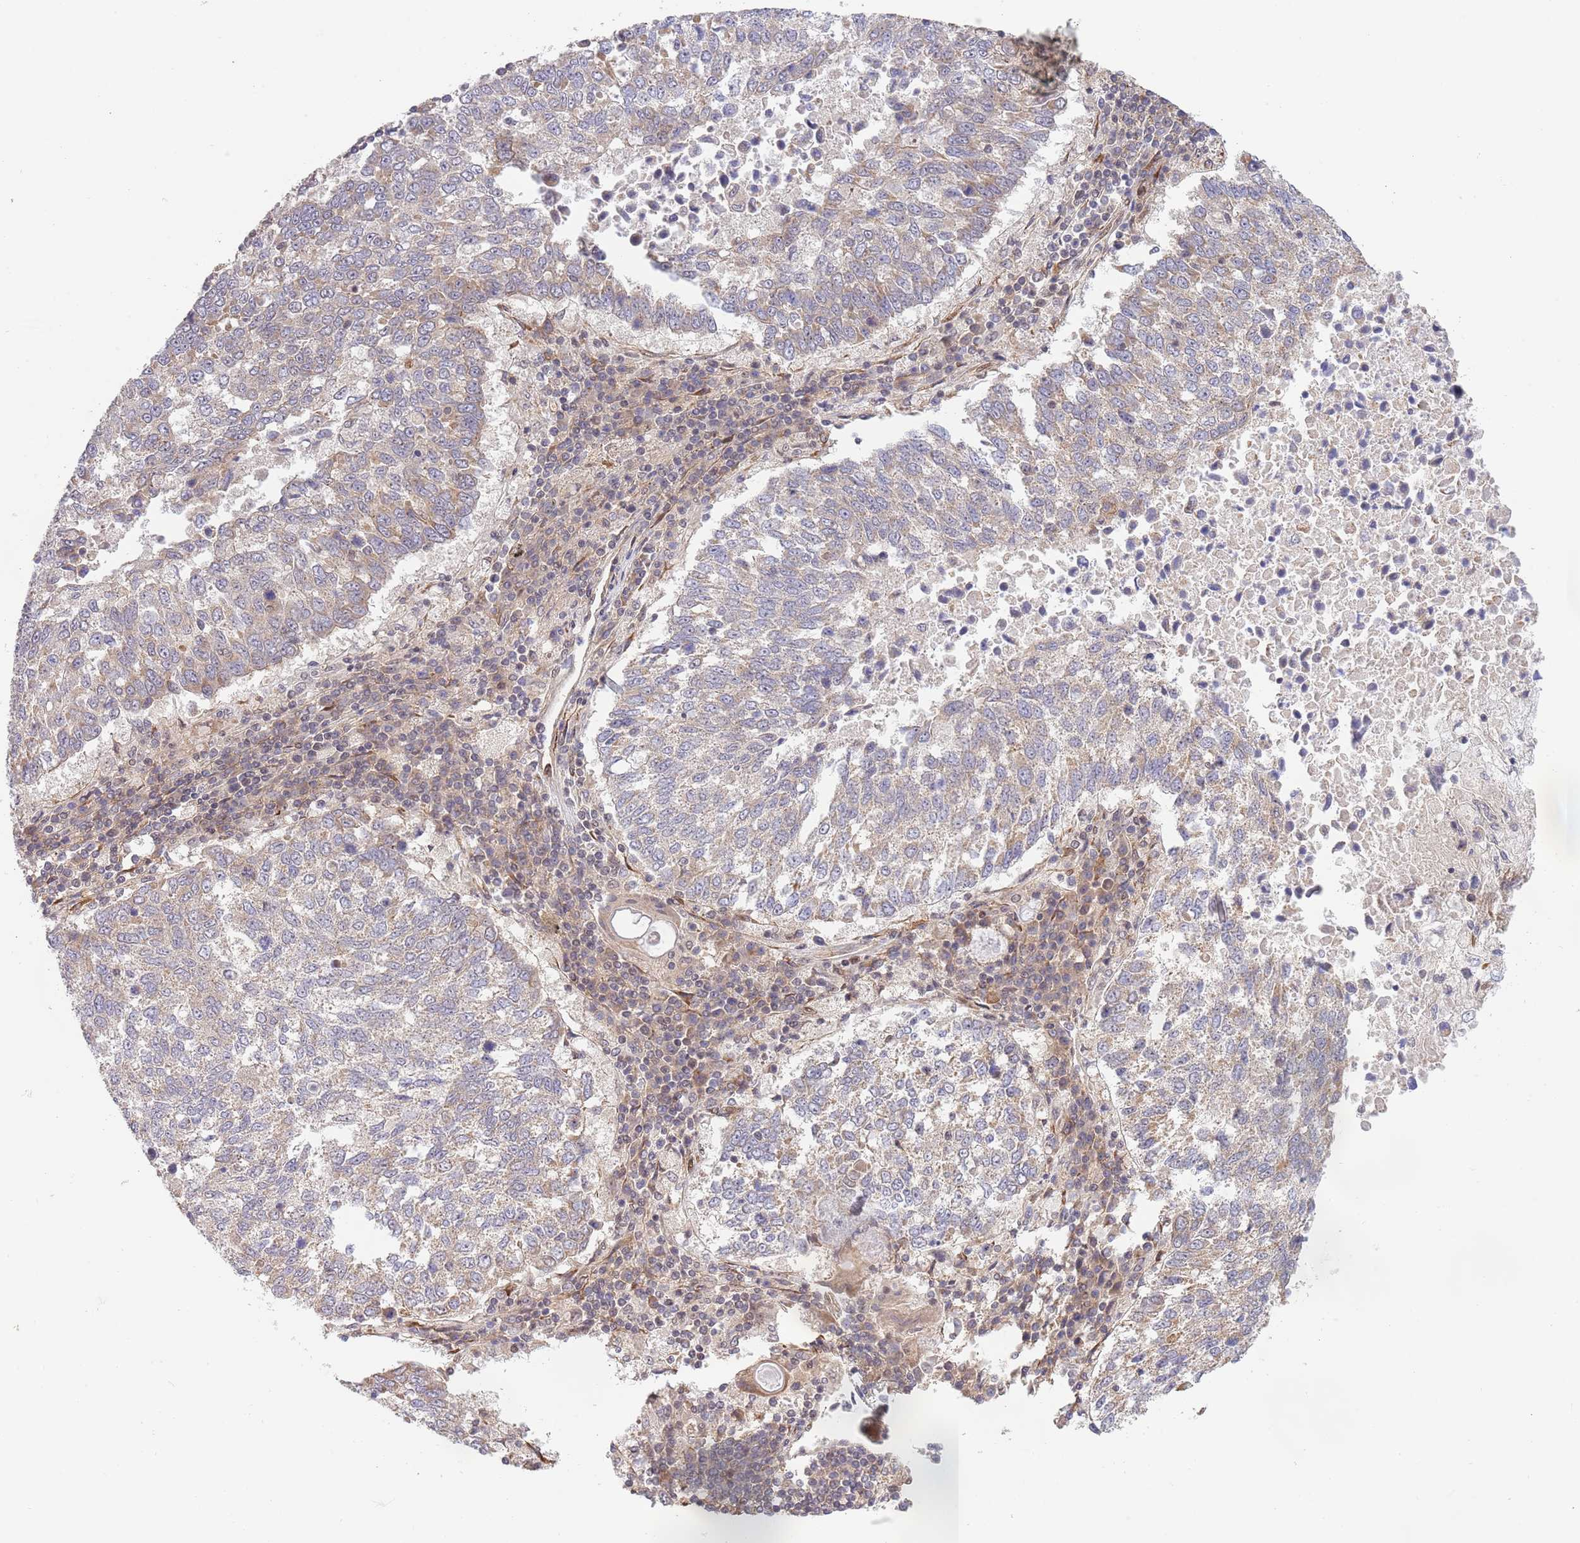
{"staining": {"intensity": "weak", "quantity": "<25%", "location": "cytoplasmic/membranous"}, "tissue": "lung cancer", "cell_type": "Tumor cells", "image_type": "cancer", "snomed": [{"axis": "morphology", "description": "Squamous cell carcinoma, NOS"}, {"axis": "topography", "description": "Lung"}], "caption": "Immunohistochemistry histopathology image of neoplastic tissue: lung cancer (squamous cell carcinoma) stained with DAB displays no significant protein staining in tumor cells.", "gene": "TBX10", "patient": {"sex": "male", "age": 73}}